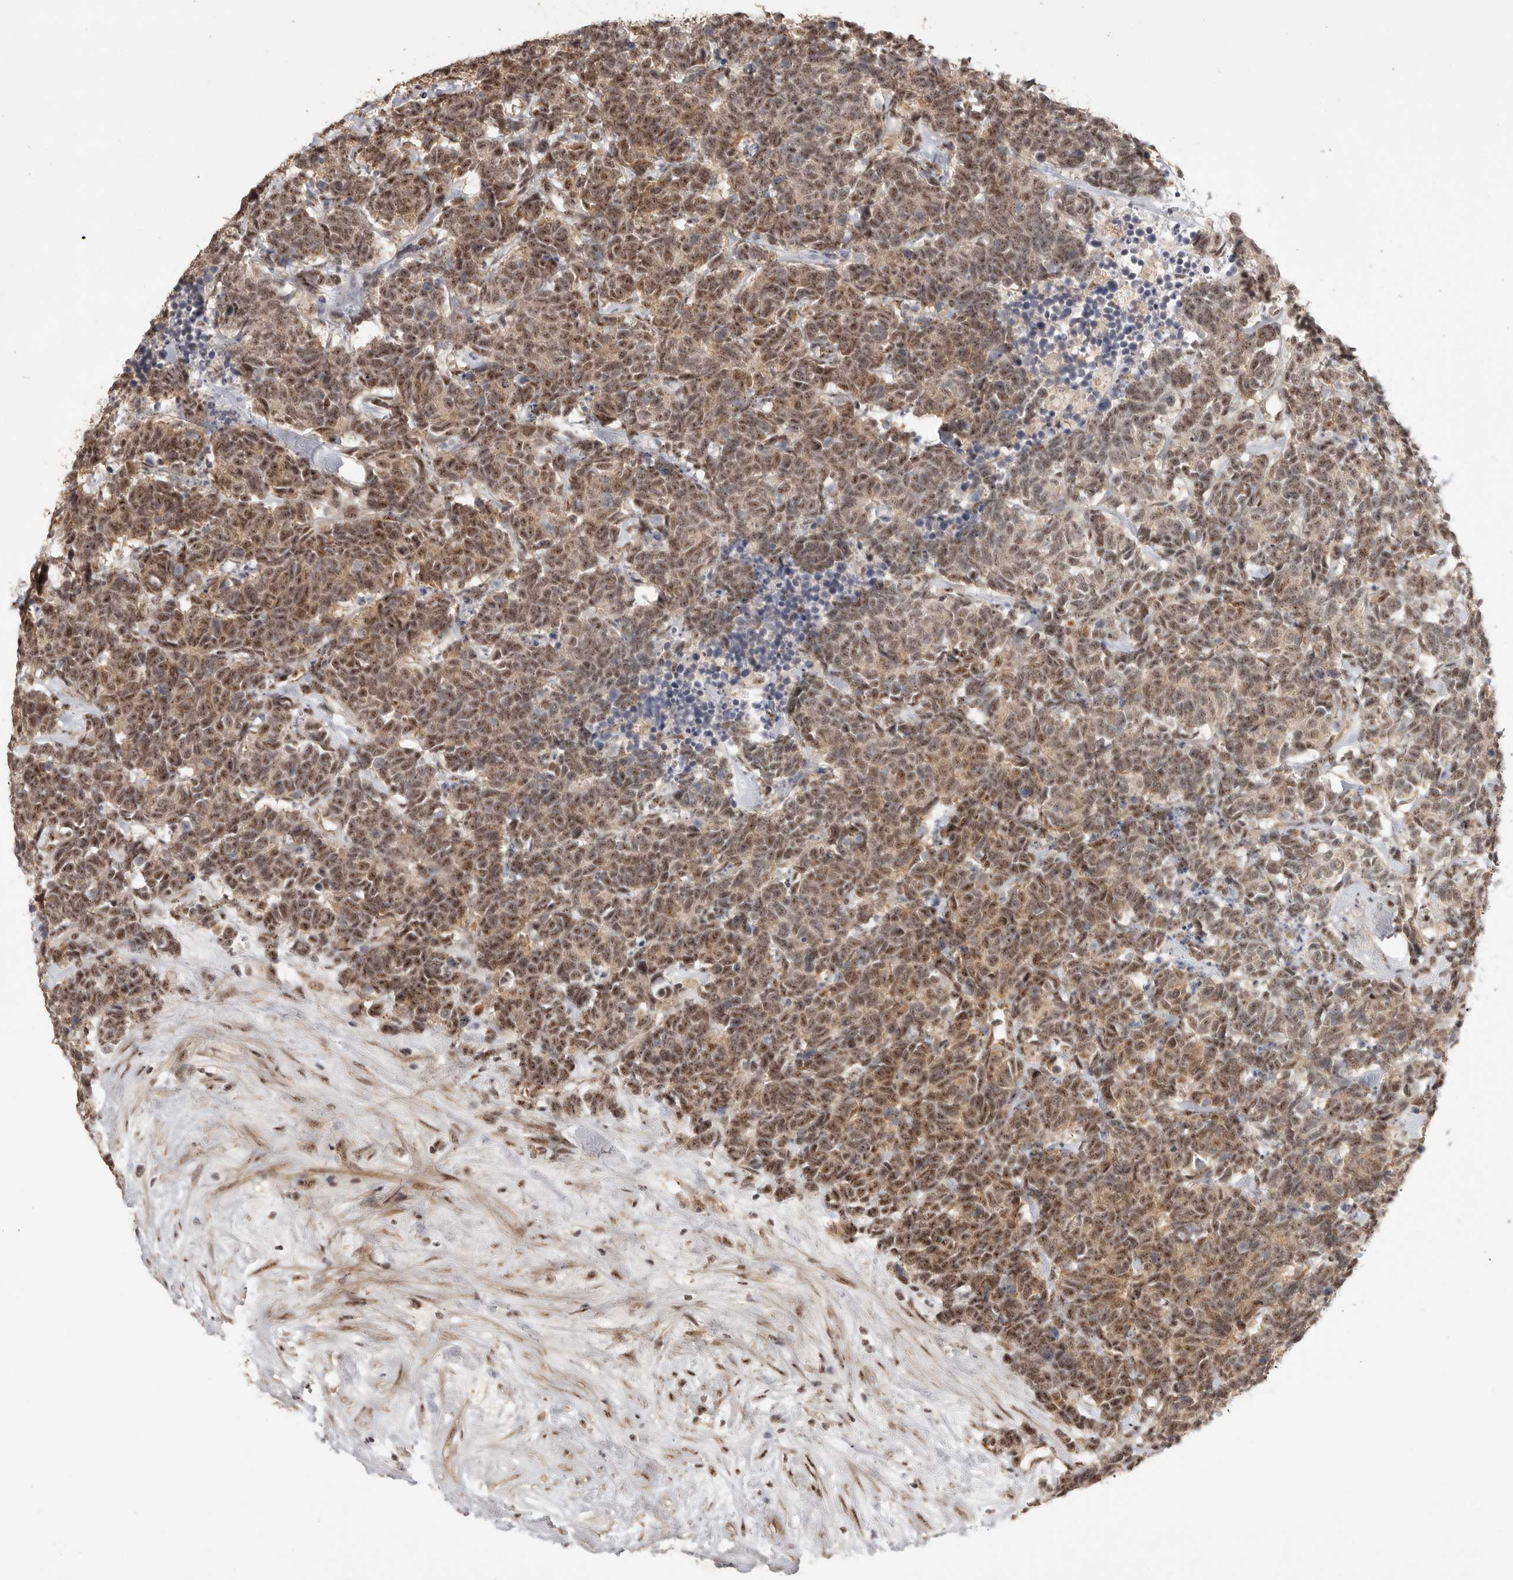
{"staining": {"intensity": "moderate", "quantity": ">75%", "location": "cytoplasmic/membranous,nuclear"}, "tissue": "carcinoid", "cell_type": "Tumor cells", "image_type": "cancer", "snomed": [{"axis": "morphology", "description": "Carcinoma, NOS"}, {"axis": "morphology", "description": "Carcinoid, malignant, NOS"}, {"axis": "topography", "description": "Urinary bladder"}], "caption": "Protein analysis of carcinoma tissue displays moderate cytoplasmic/membranous and nuclear expression in about >75% of tumor cells.", "gene": "POMP", "patient": {"sex": "male", "age": 57}}